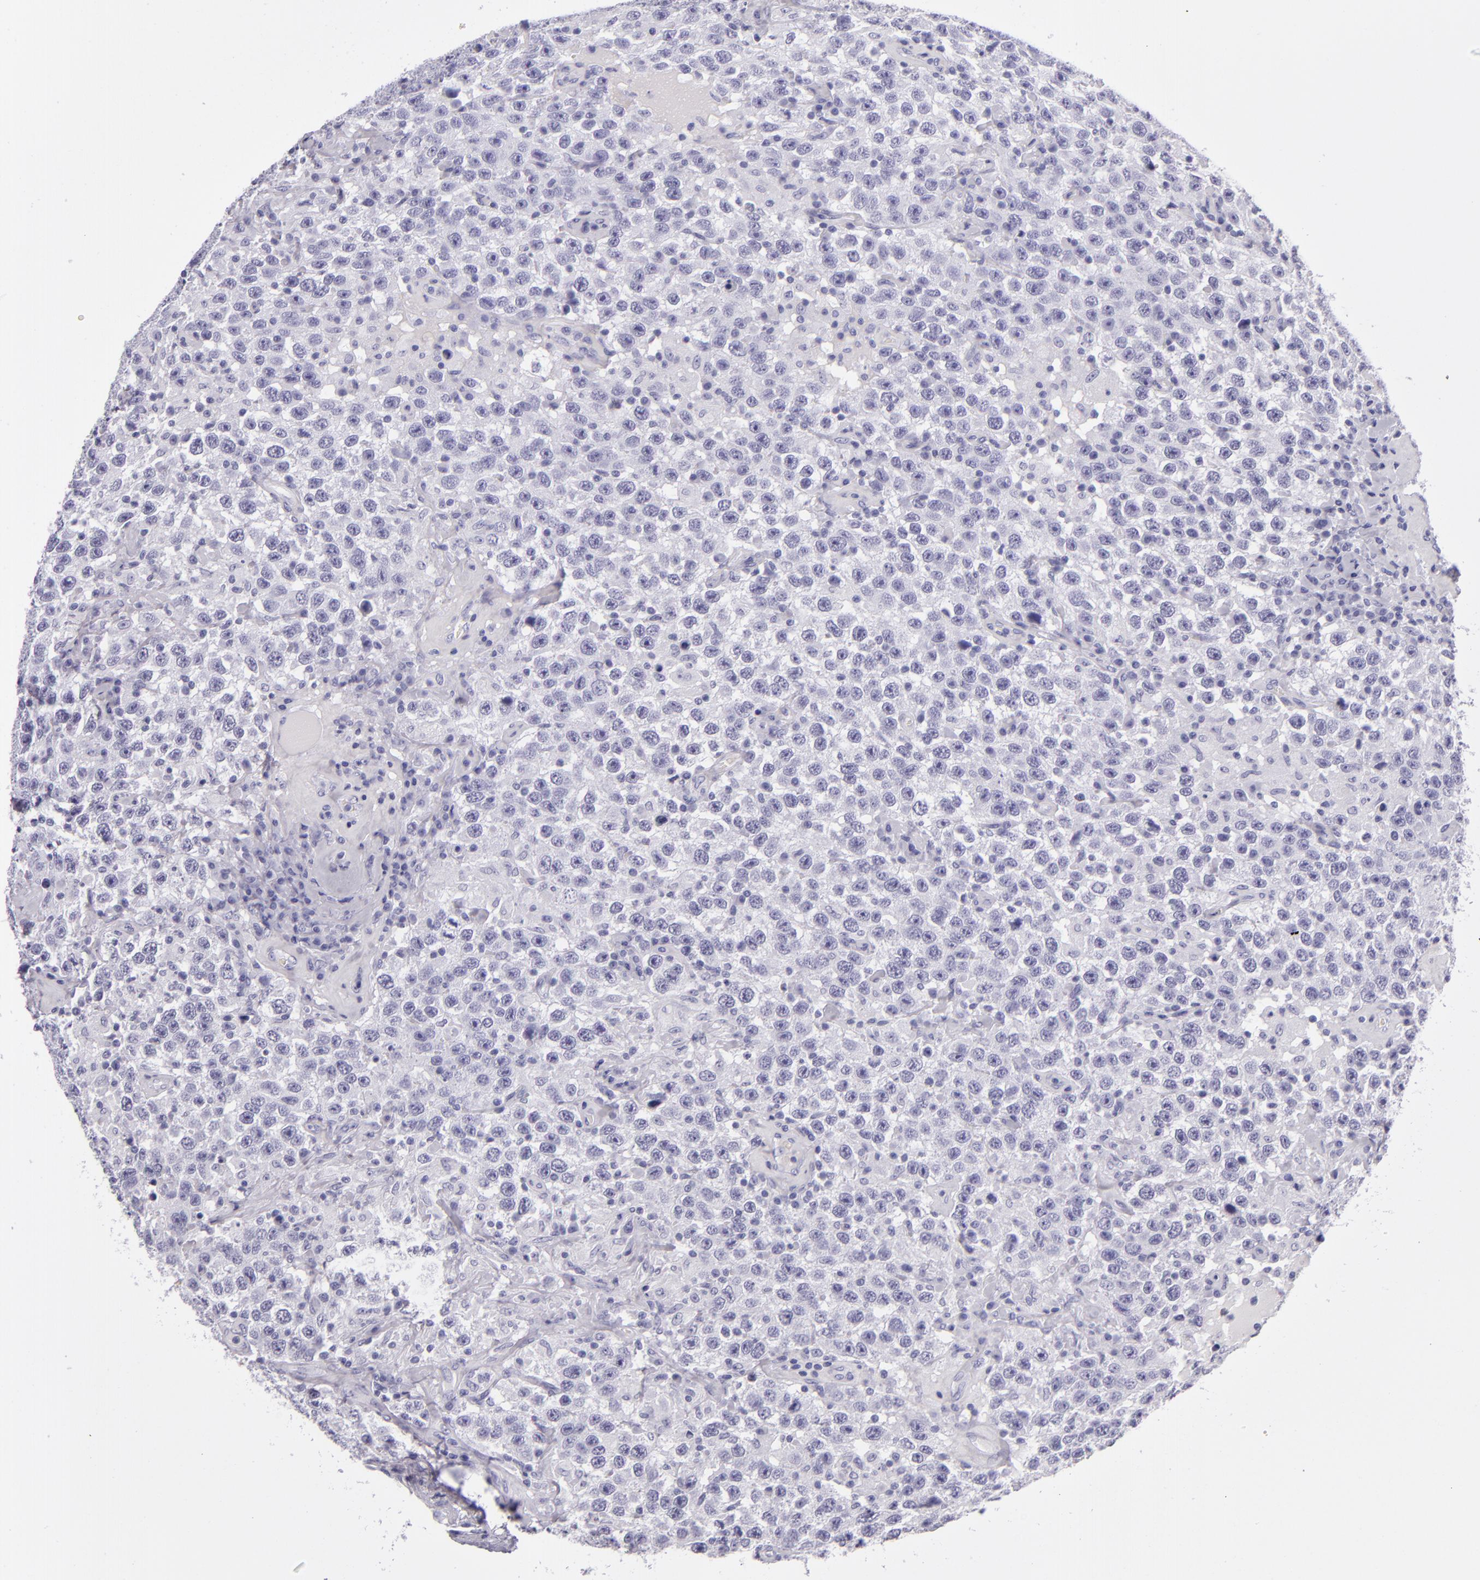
{"staining": {"intensity": "negative", "quantity": "none", "location": "none"}, "tissue": "testis cancer", "cell_type": "Tumor cells", "image_type": "cancer", "snomed": [{"axis": "morphology", "description": "Seminoma, NOS"}, {"axis": "topography", "description": "Testis"}], "caption": "Immunohistochemistry of human testis cancer exhibits no staining in tumor cells.", "gene": "CR2", "patient": {"sex": "male", "age": 41}}